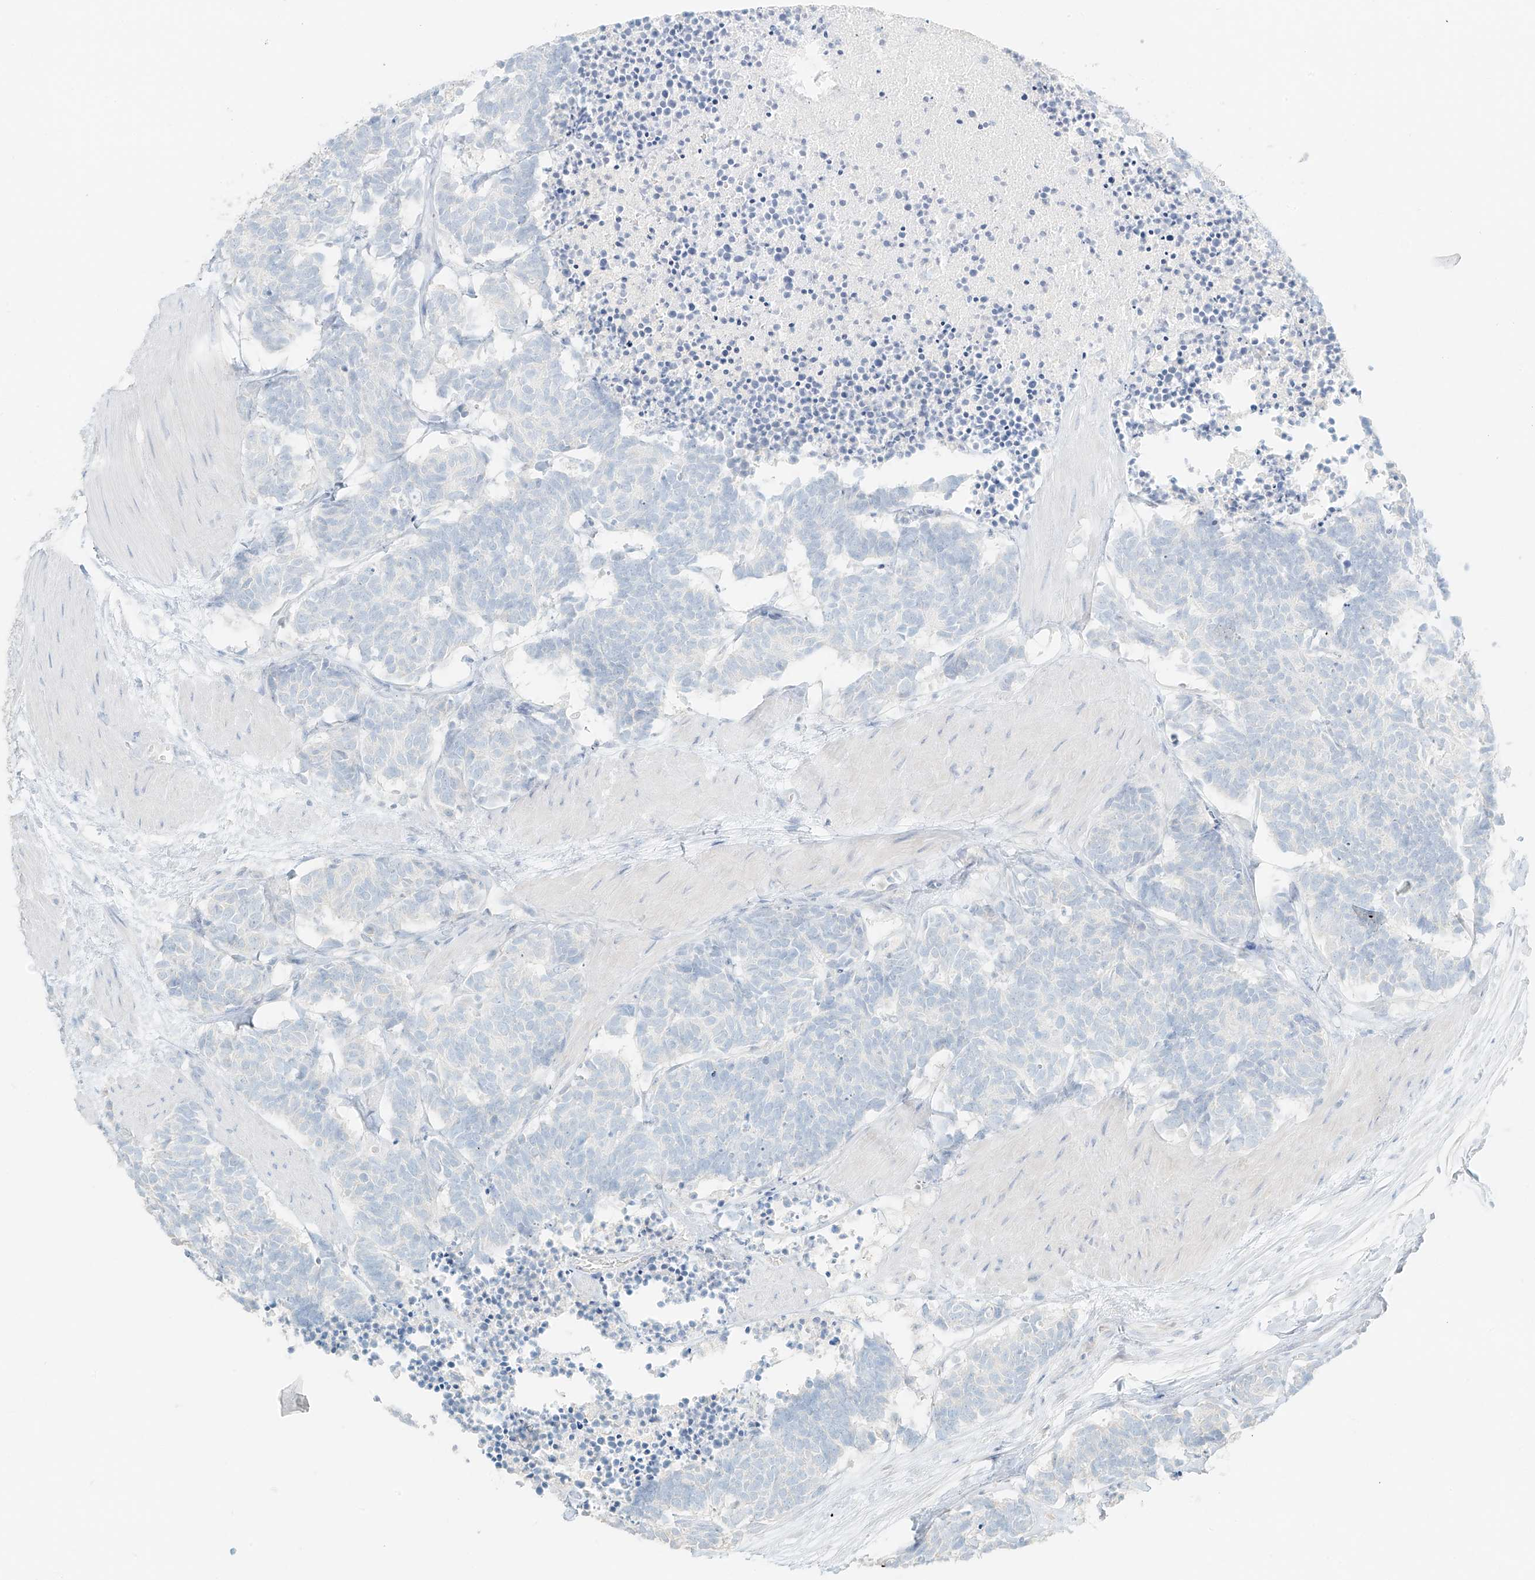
{"staining": {"intensity": "negative", "quantity": "none", "location": "none"}, "tissue": "carcinoid", "cell_type": "Tumor cells", "image_type": "cancer", "snomed": [{"axis": "morphology", "description": "Carcinoma, NOS"}, {"axis": "morphology", "description": "Carcinoid, malignant, NOS"}, {"axis": "topography", "description": "Urinary bladder"}], "caption": "Carcinoid stained for a protein using IHC reveals no expression tumor cells.", "gene": "RFTN2", "patient": {"sex": "male", "age": 57}}